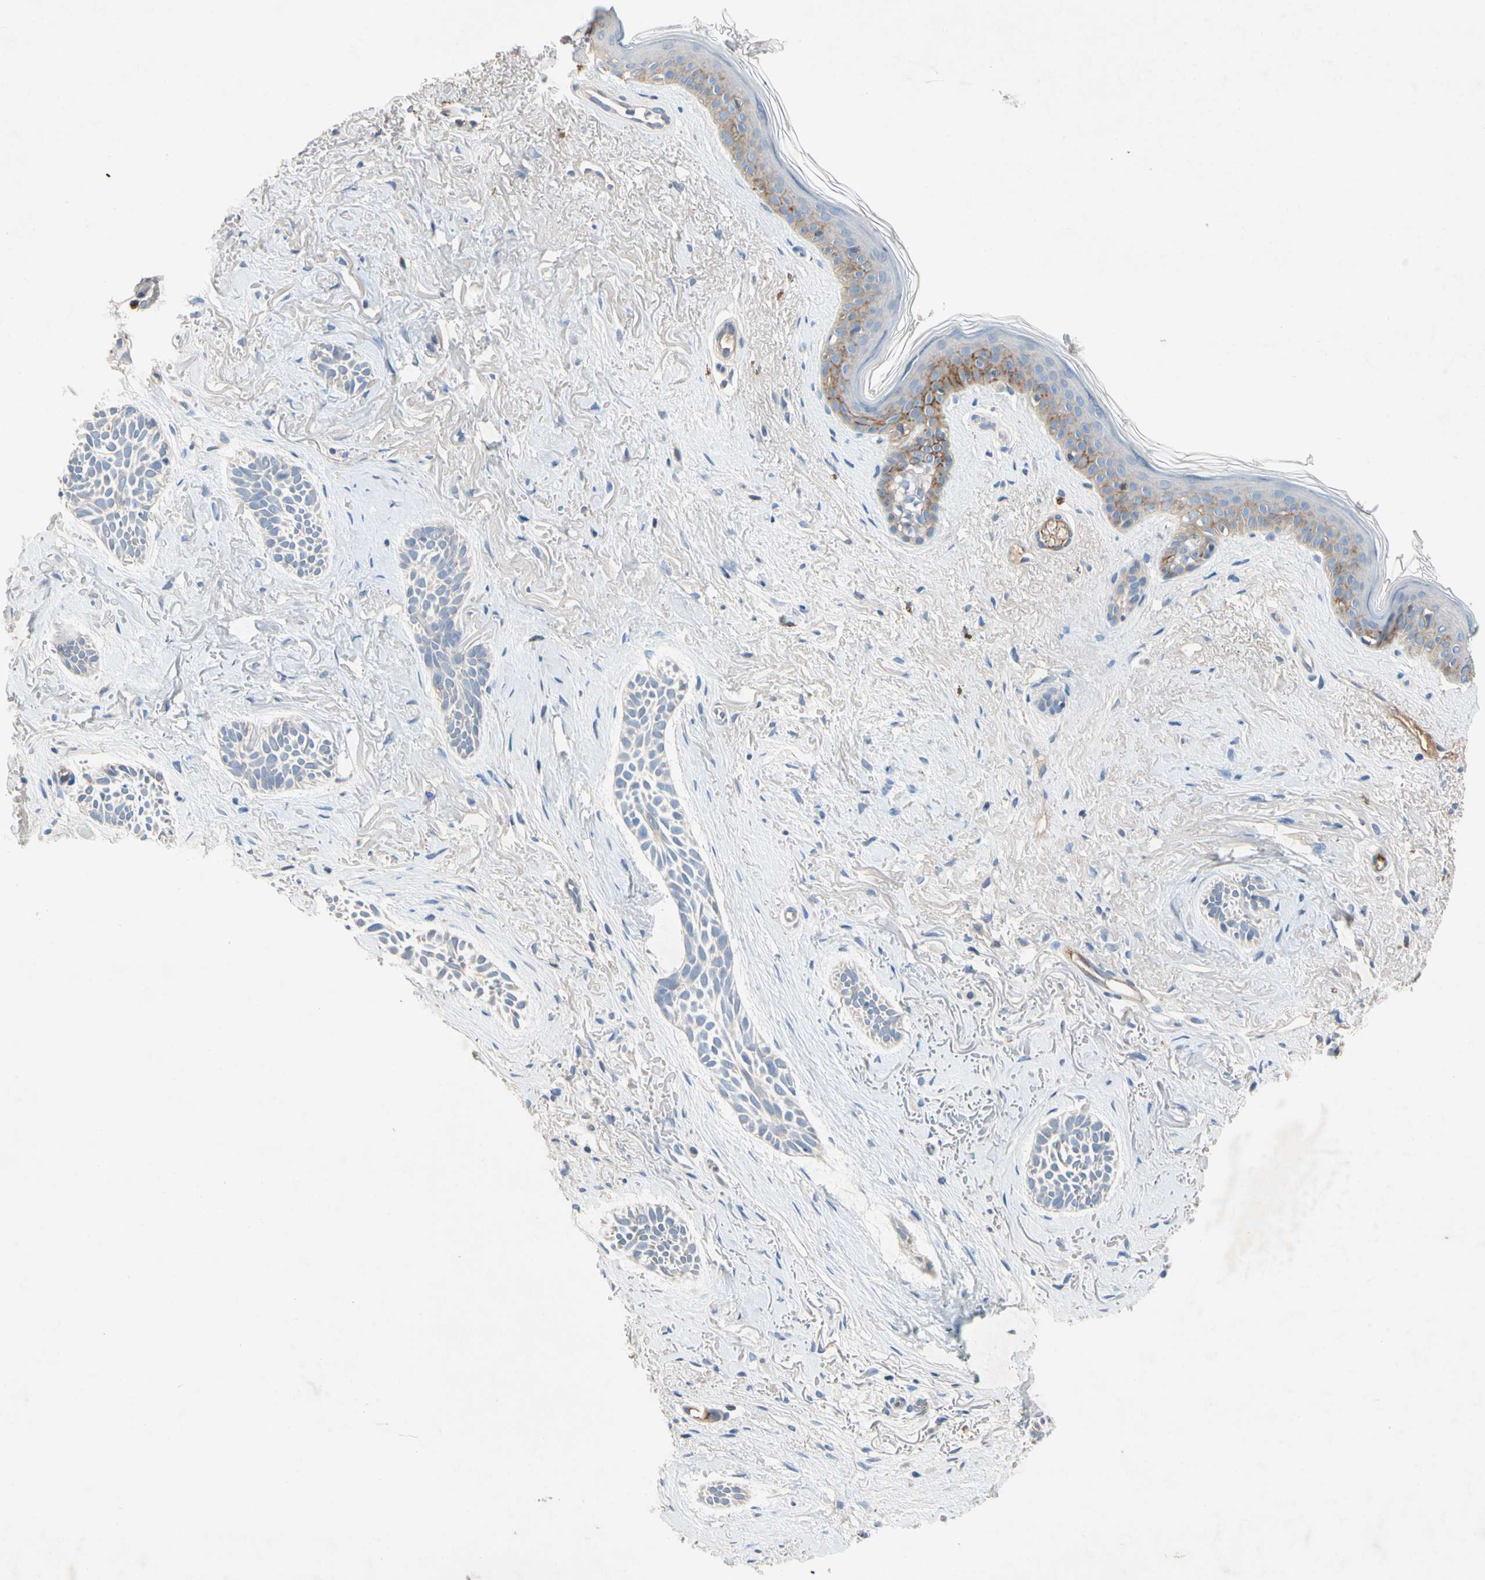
{"staining": {"intensity": "negative", "quantity": "none", "location": "none"}, "tissue": "skin cancer", "cell_type": "Tumor cells", "image_type": "cancer", "snomed": [{"axis": "morphology", "description": "Normal tissue, NOS"}, {"axis": "morphology", "description": "Basal cell carcinoma"}, {"axis": "topography", "description": "Skin"}], "caption": "Tumor cells show no significant protein staining in skin cancer.", "gene": "NDFIP2", "patient": {"sex": "female", "age": 84}}